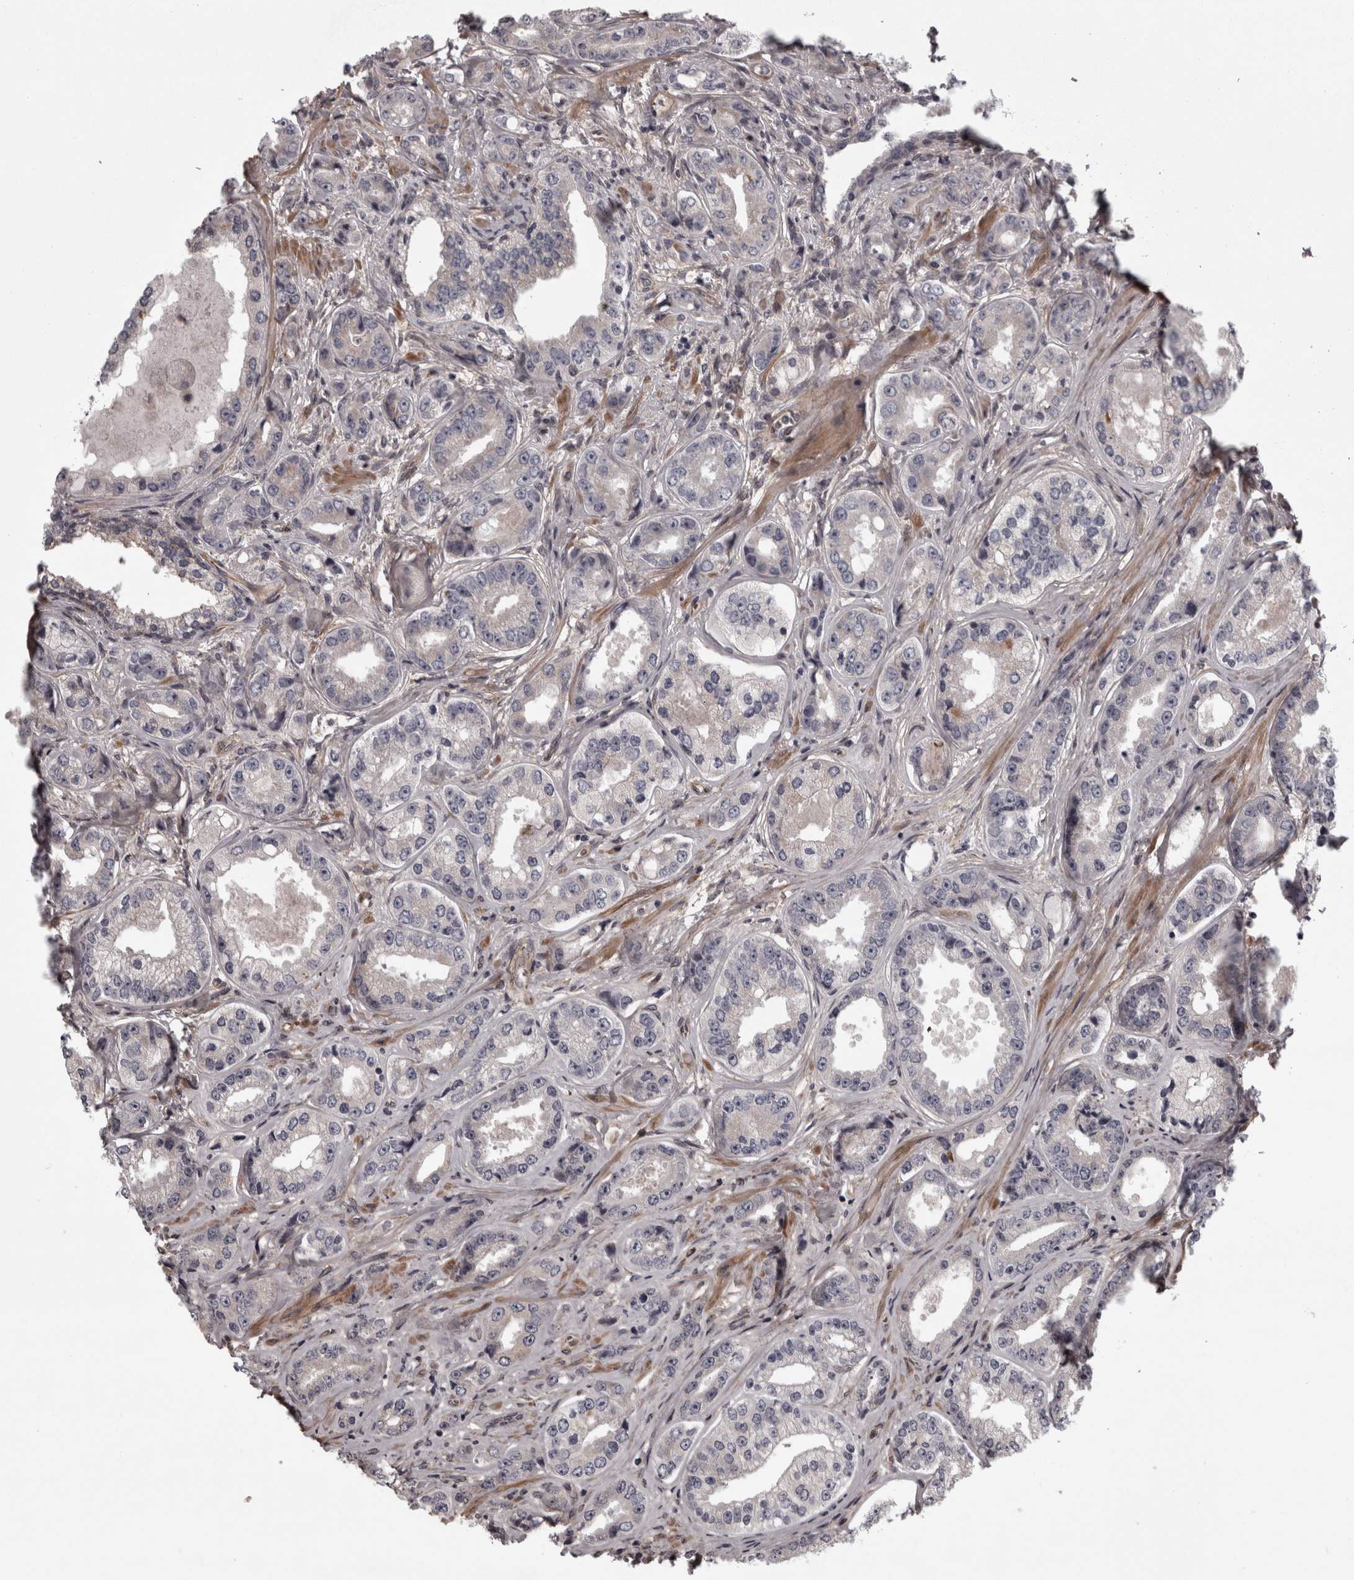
{"staining": {"intensity": "negative", "quantity": "none", "location": "none"}, "tissue": "prostate cancer", "cell_type": "Tumor cells", "image_type": "cancer", "snomed": [{"axis": "morphology", "description": "Adenocarcinoma, High grade"}, {"axis": "topography", "description": "Prostate"}], "caption": "Prostate cancer stained for a protein using immunohistochemistry (IHC) demonstrates no positivity tumor cells.", "gene": "RSU1", "patient": {"sex": "male", "age": 61}}